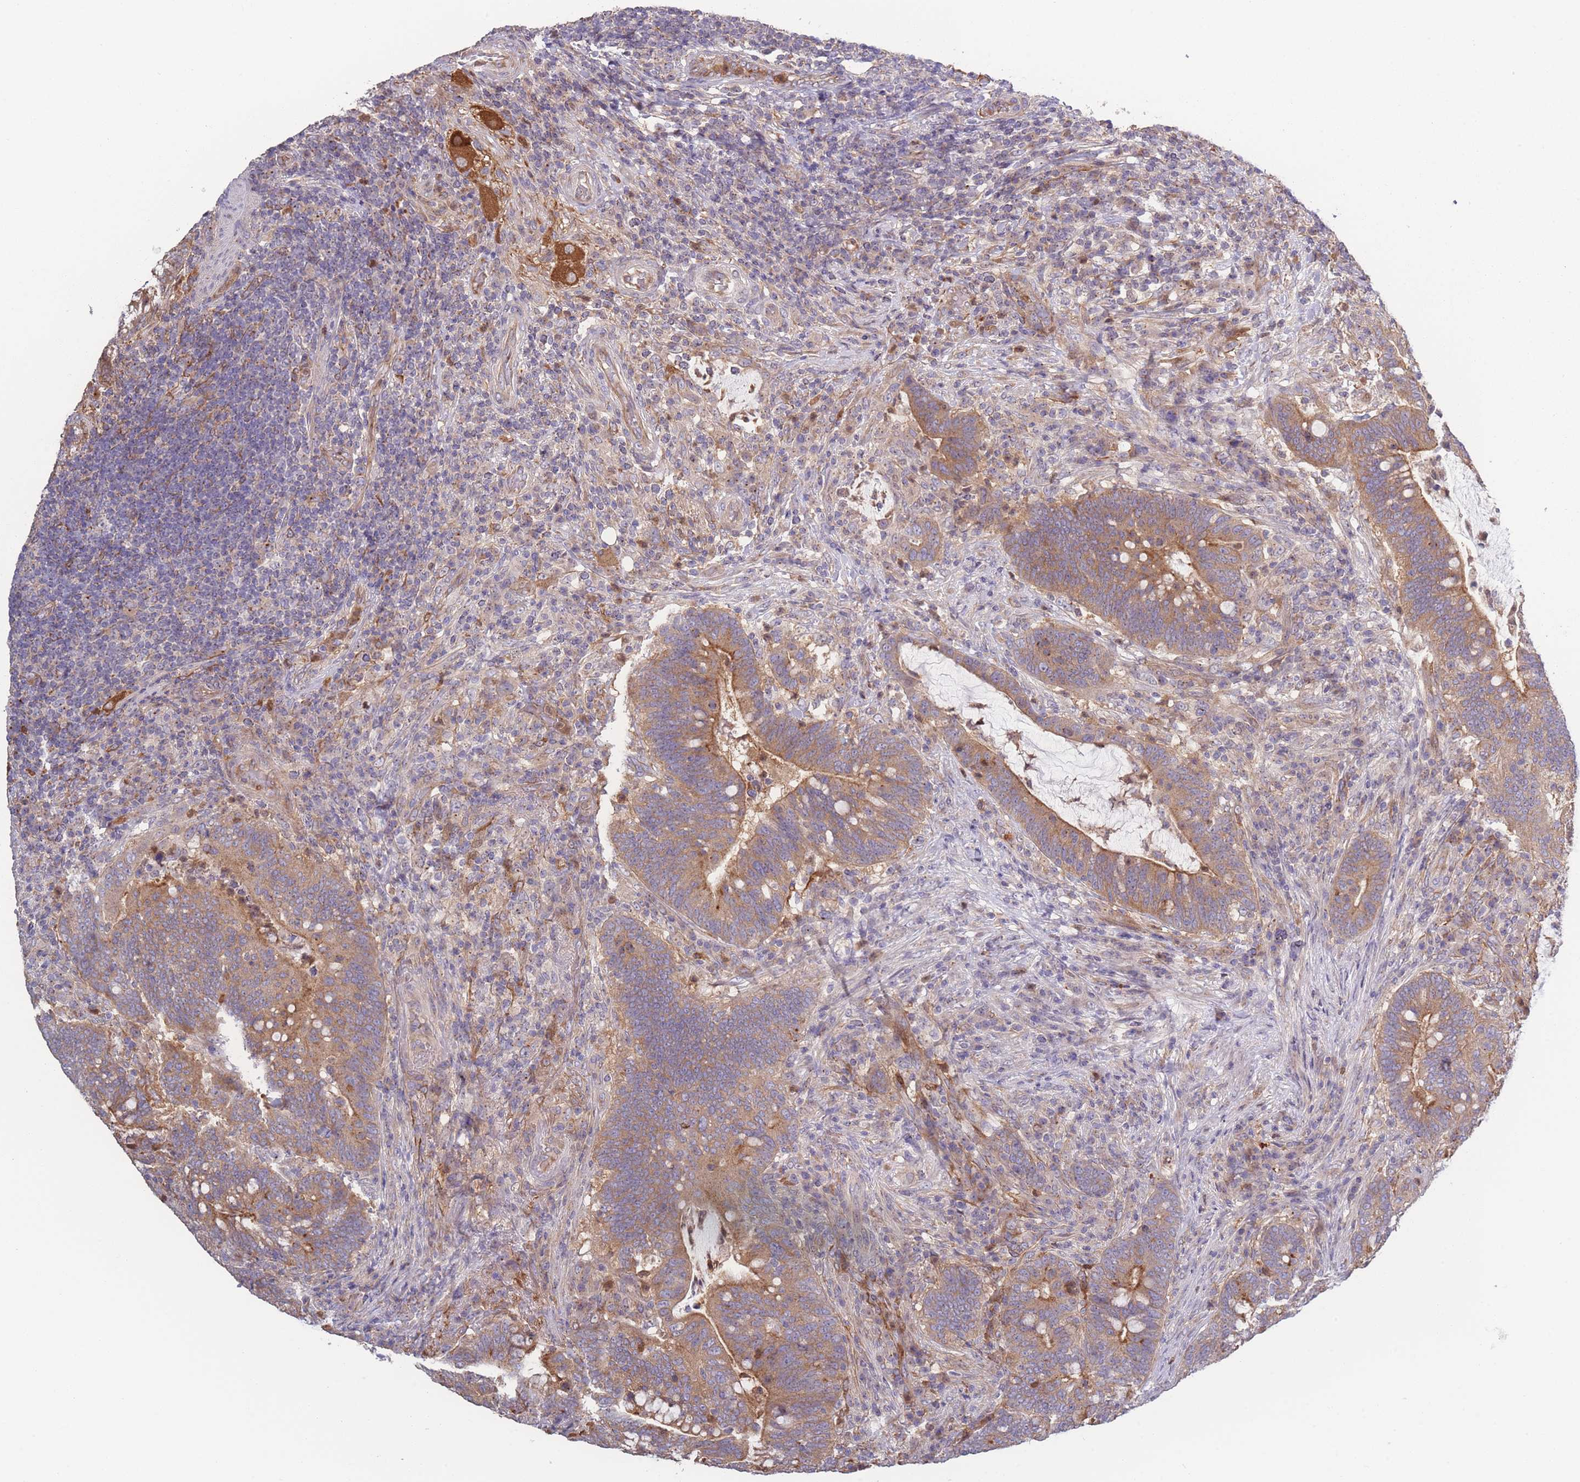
{"staining": {"intensity": "moderate", "quantity": ">75%", "location": "cytoplasmic/membranous"}, "tissue": "colorectal cancer", "cell_type": "Tumor cells", "image_type": "cancer", "snomed": [{"axis": "morphology", "description": "Normal tissue, NOS"}, {"axis": "morphology", "description": "Adenocarcinoma, NOS"}, {"axis": "topography", "description": "Colon"}], "caption": "There is medium levels of moderate cytoplasmic/membranous staining in tumor cells of colorectal cancer (adenocarcinoma), as demonstrated by immunohistochemical staining (brown color).", "gene": "STEAP3", "patient": {"sex": "female", "age": 66}}